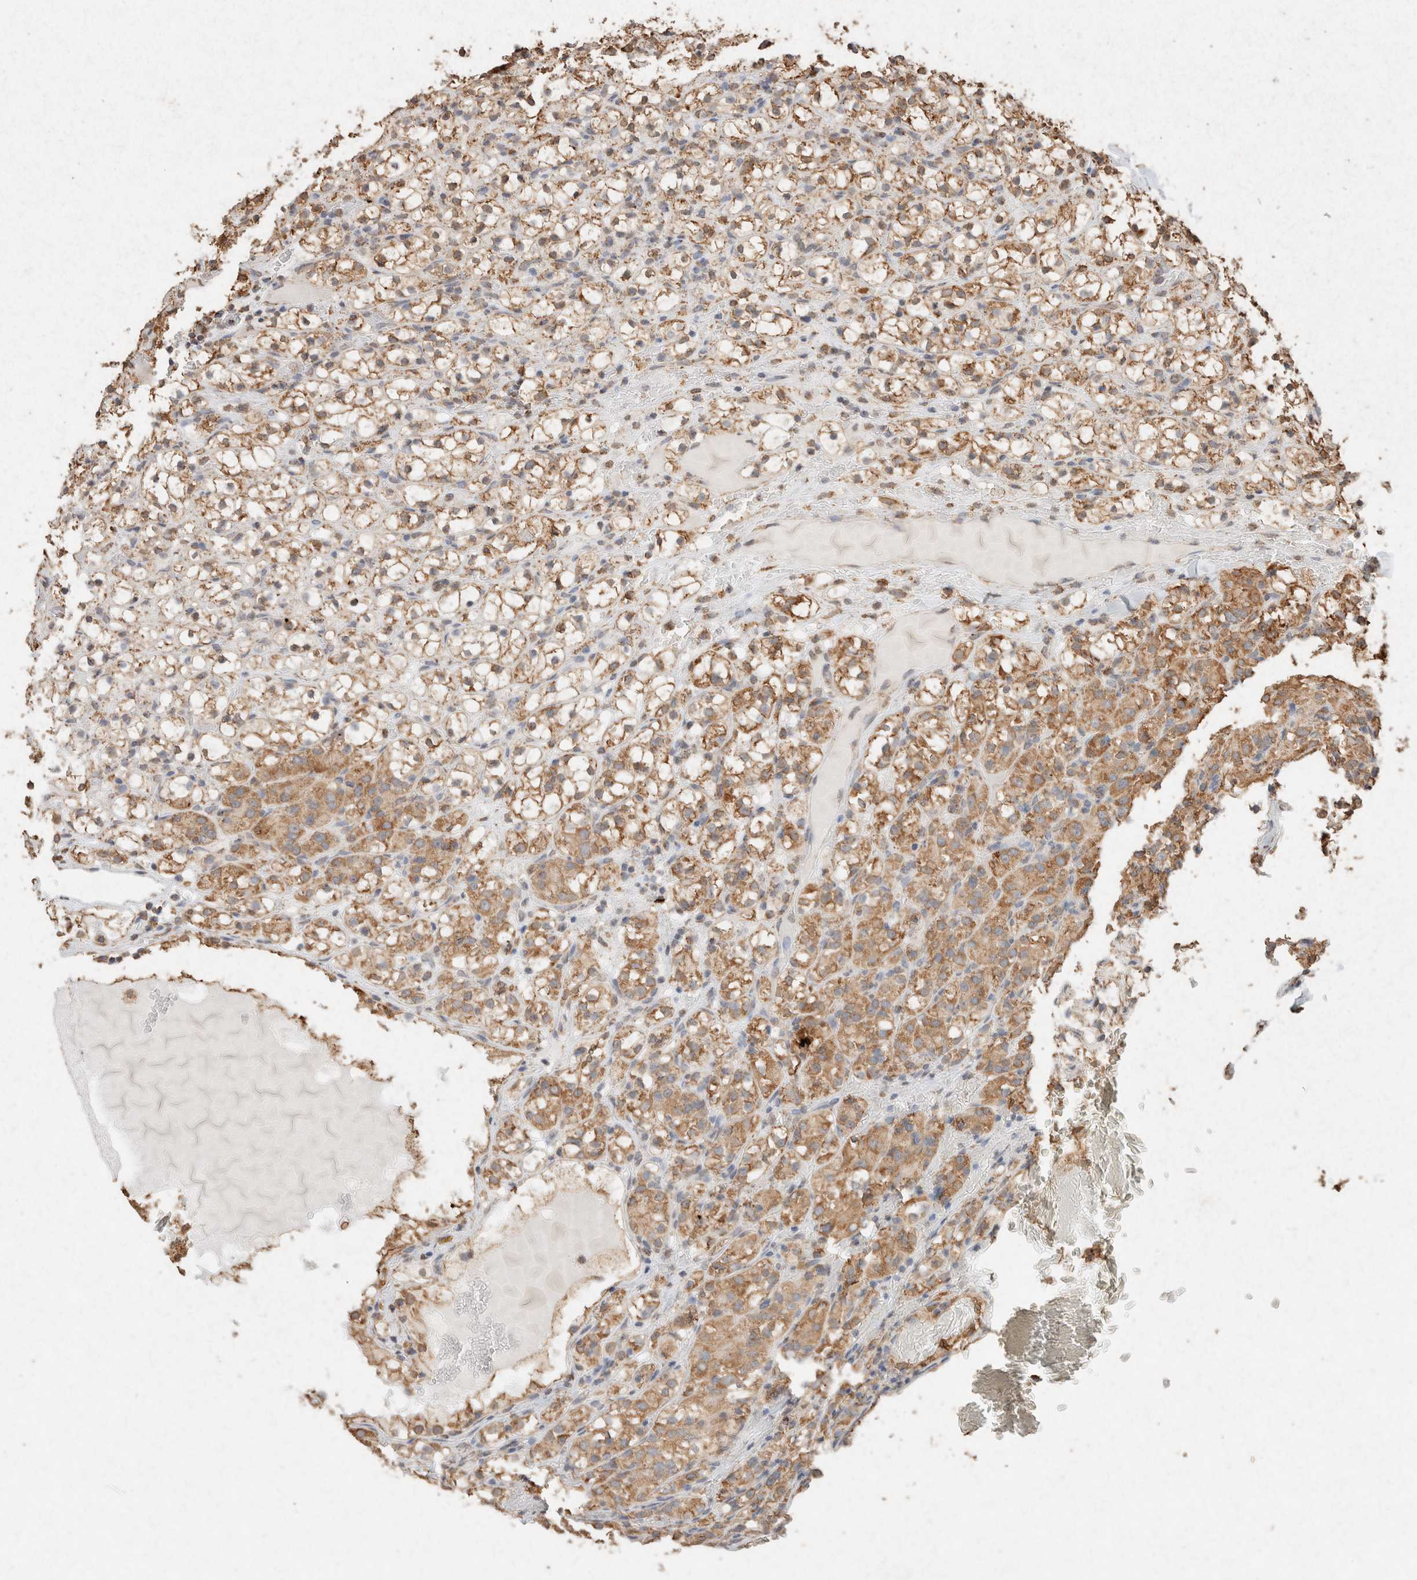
{"staining": {"intensity": "moderate", "quantity": ">75%", "location": "cytoplasmic/membranous"}, "tissue": "renal cancer", "cell_type": "Tumor cells", "image_type": "cancer", "snomed": [{"axis": "morphology", "description": "Adenocarcinoma, NOS"}, {"axis": "topography", "description": "Kidney"}], "caption": "DAB (3,3'-diaminobenzidine) immunohistochemical staining of renal cancer (adenocarcinoma) shows moderate cytoplasmic/membranous protein staining in approximately >75% of tumor cells.", "gene": "SDC2", "patient": {"sex": "male", "age": 61}}